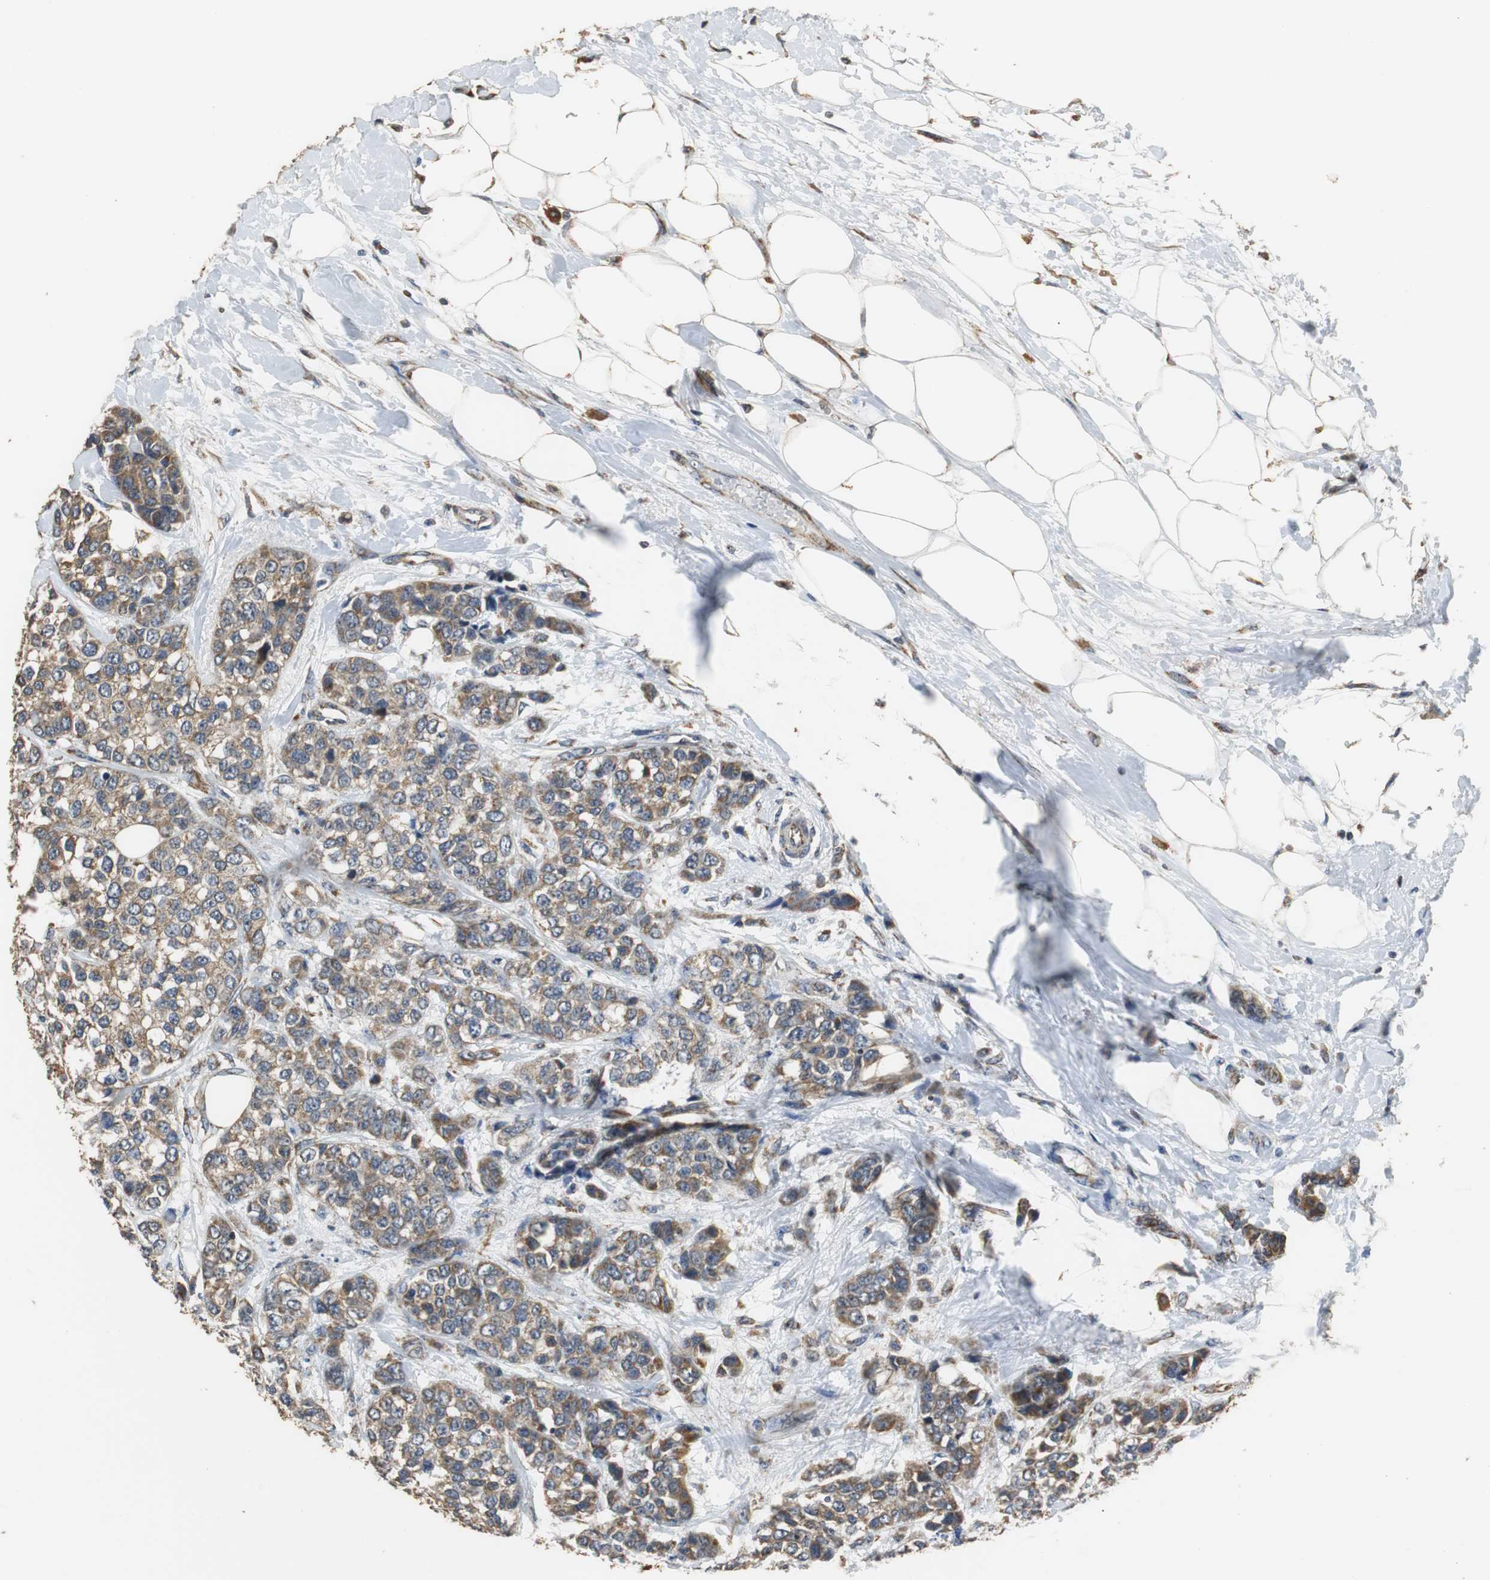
{"staining": {"intensity": "weak", "quantity": ">75%", "location": "cytoplasmic/membranous"}, "tissue": "breast cancer", "cell_type": "Tumor cells", "image_type": "cancer", "snomed": [{"axis": "morphology", "description": "Duct carcinoma"}, {"axis": "topography", "description": "Breast"}], "caption": "This micrograph demonstrates immunohistochemistry (IHC) staining of human breast intraductal carcinoma, with low weak cytoplasmic/membranous positivity in approximately >75% of tumor cells.", "gene": "HMGCL", "patient": {"sex": "female", "age": 51}}